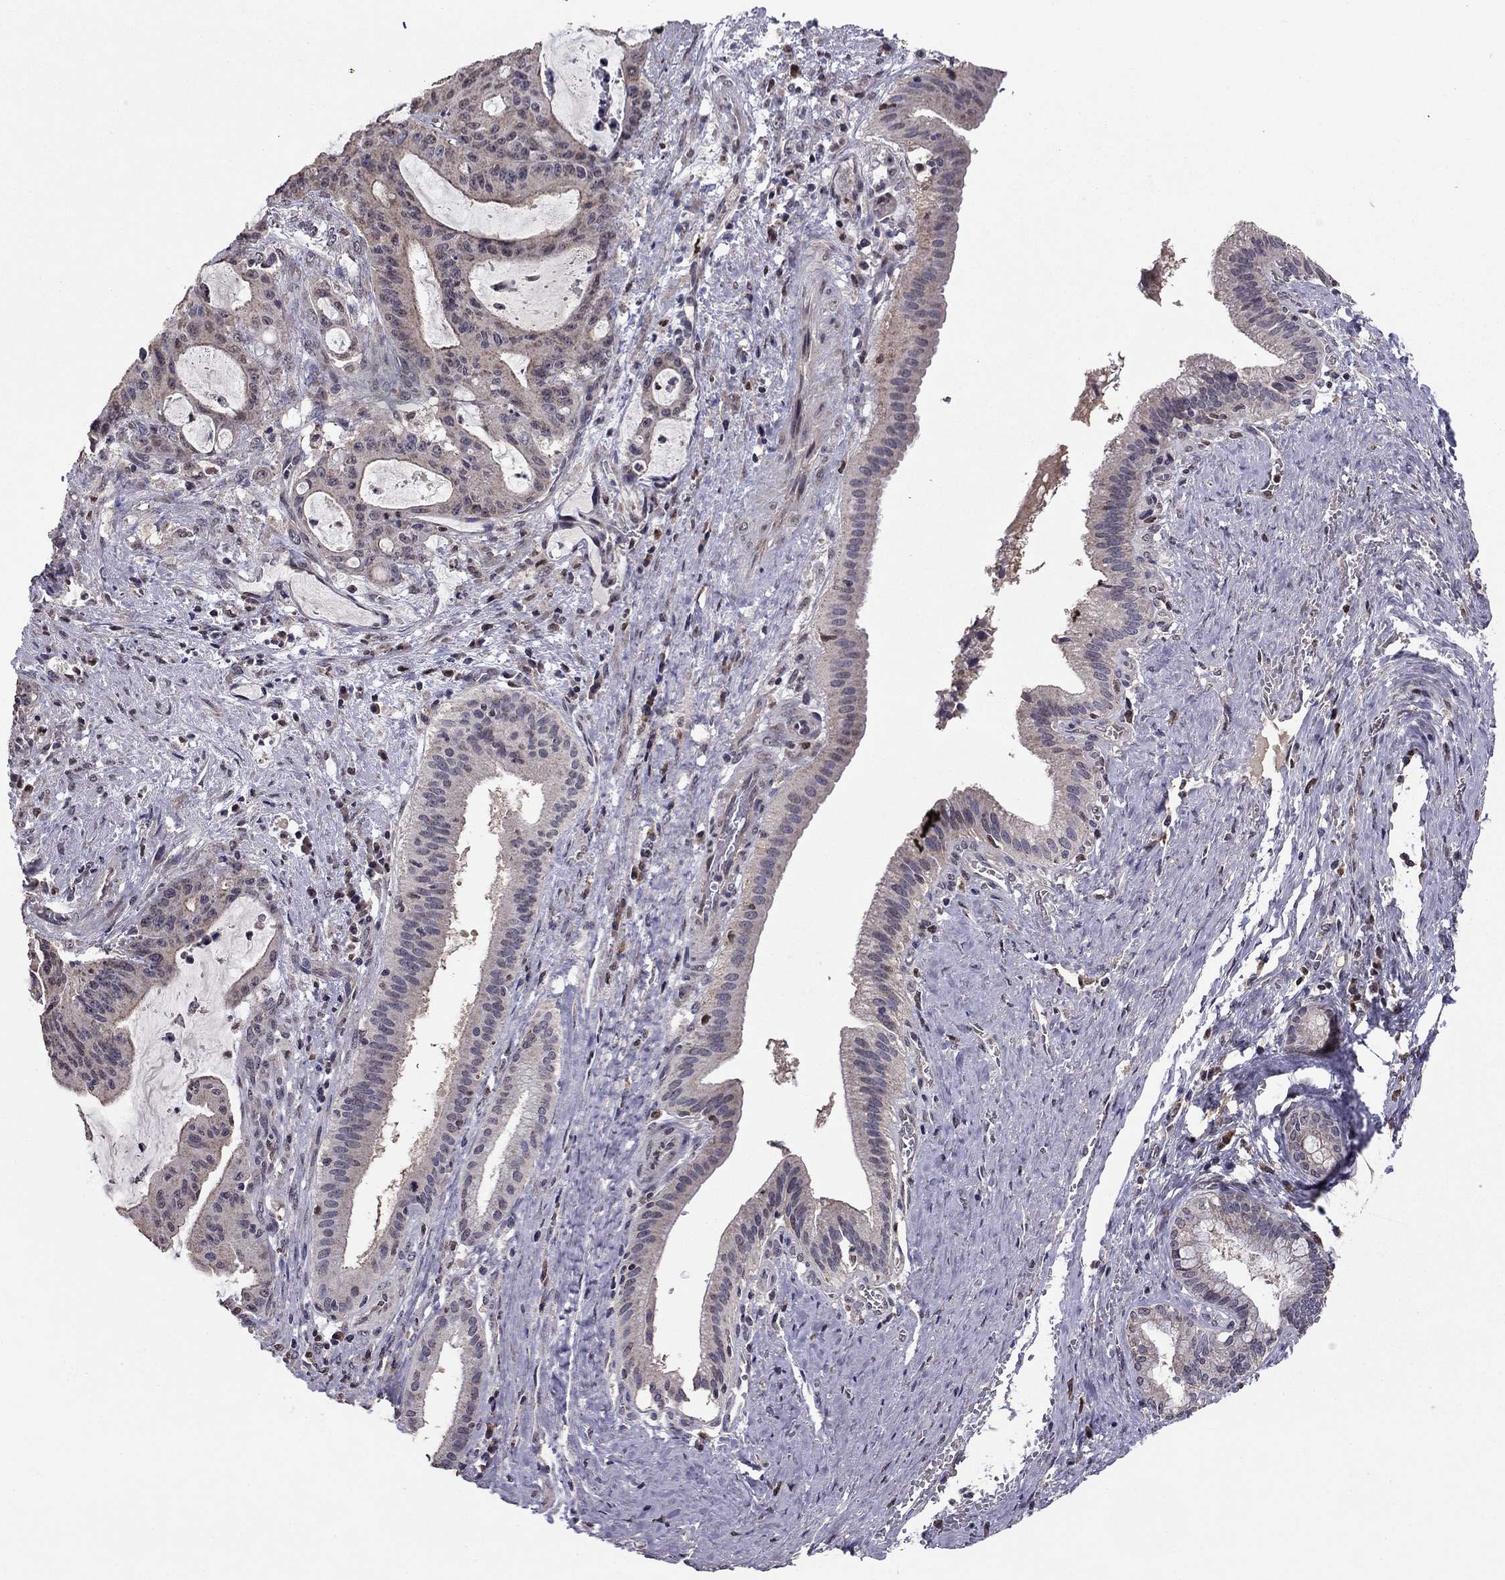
{"staining": {"intensity": "negative", "quantity": "none", "location": "none"}, "tissue": "liver cancer", "cell_type": "Tumor cells", "image_type": "cancer", "snomed": [{"axis": "morphology", "description": "Cholangiocarcinoma"}, {"axis": "topography", "description": "Liver"}], "caption": "This is a micrograph of immunohistochemistry staining of liver cholangiocarcinoma, which shows no staining in tumor cells. (Brightfield microscopy of DAB (3,3'-diaminobenzidine) immunohistochemistry at high magnification).", "gene": "HCN1", "patient": {"sex": "female", "age": 73}}